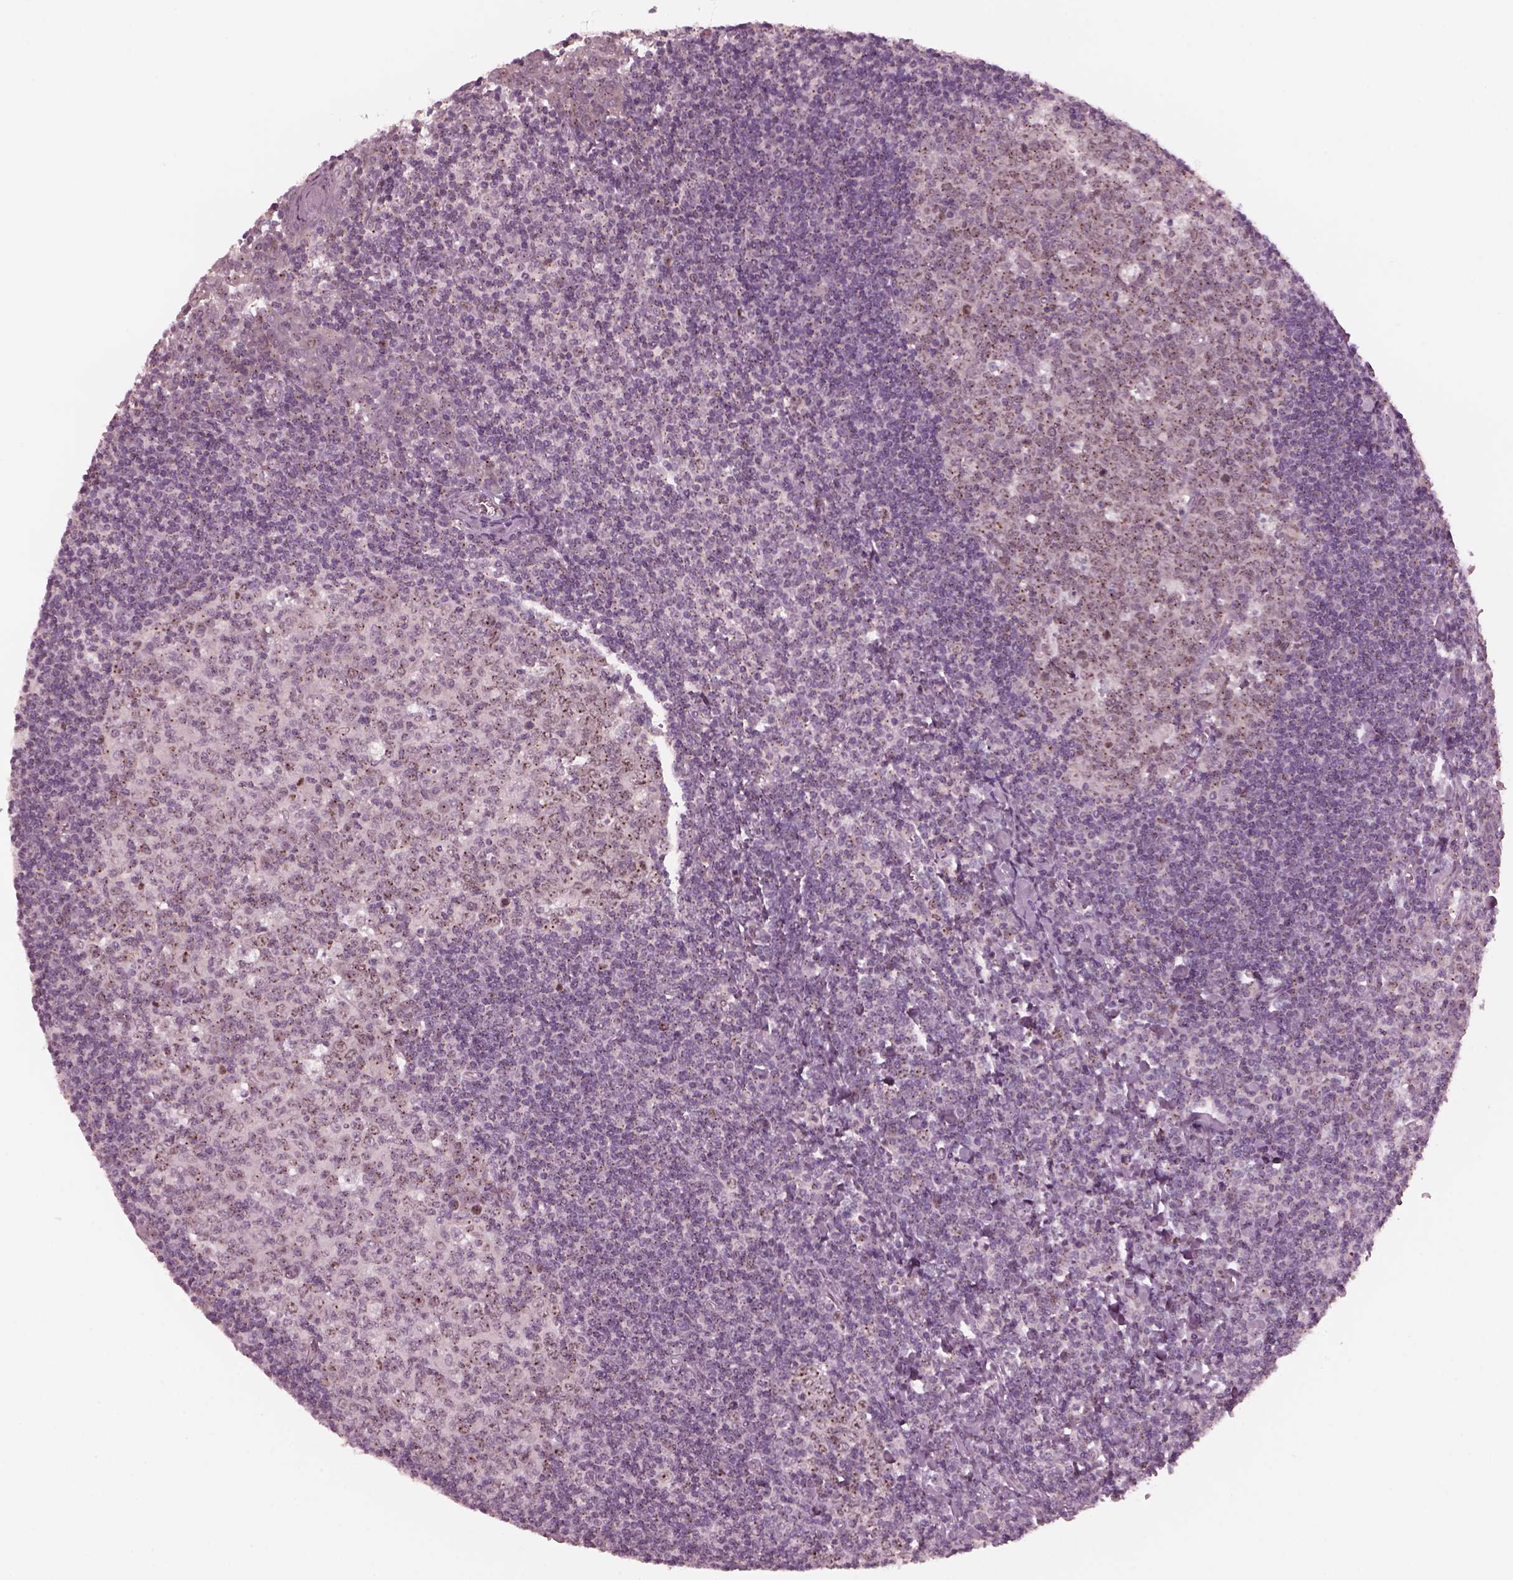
{"staining": {"intensity": "weak", "quantity": "25%-75%", "location": "cytoplasmic/membranous"}, "tissue": "tonsil", "cell_type": "Germinal center cells", "image_type": "normal", "snomed": [{"axis": "morphology", "description": "Normal tissue, NOS"}, {"axis": "topography", "description": "Tonsil"}], "caption": "IHC histopathology image of unremarkable tonsil: human tonsil stained using immunohistochemistry shows low levels of weak protein expression localized specifically in the cytoplasmic/membranous of germinal center cells, appearing as a cytoplasmic/membranous brown color.", "gene": "SAXO1", "patient": {"sex": "female", "age": 12}}